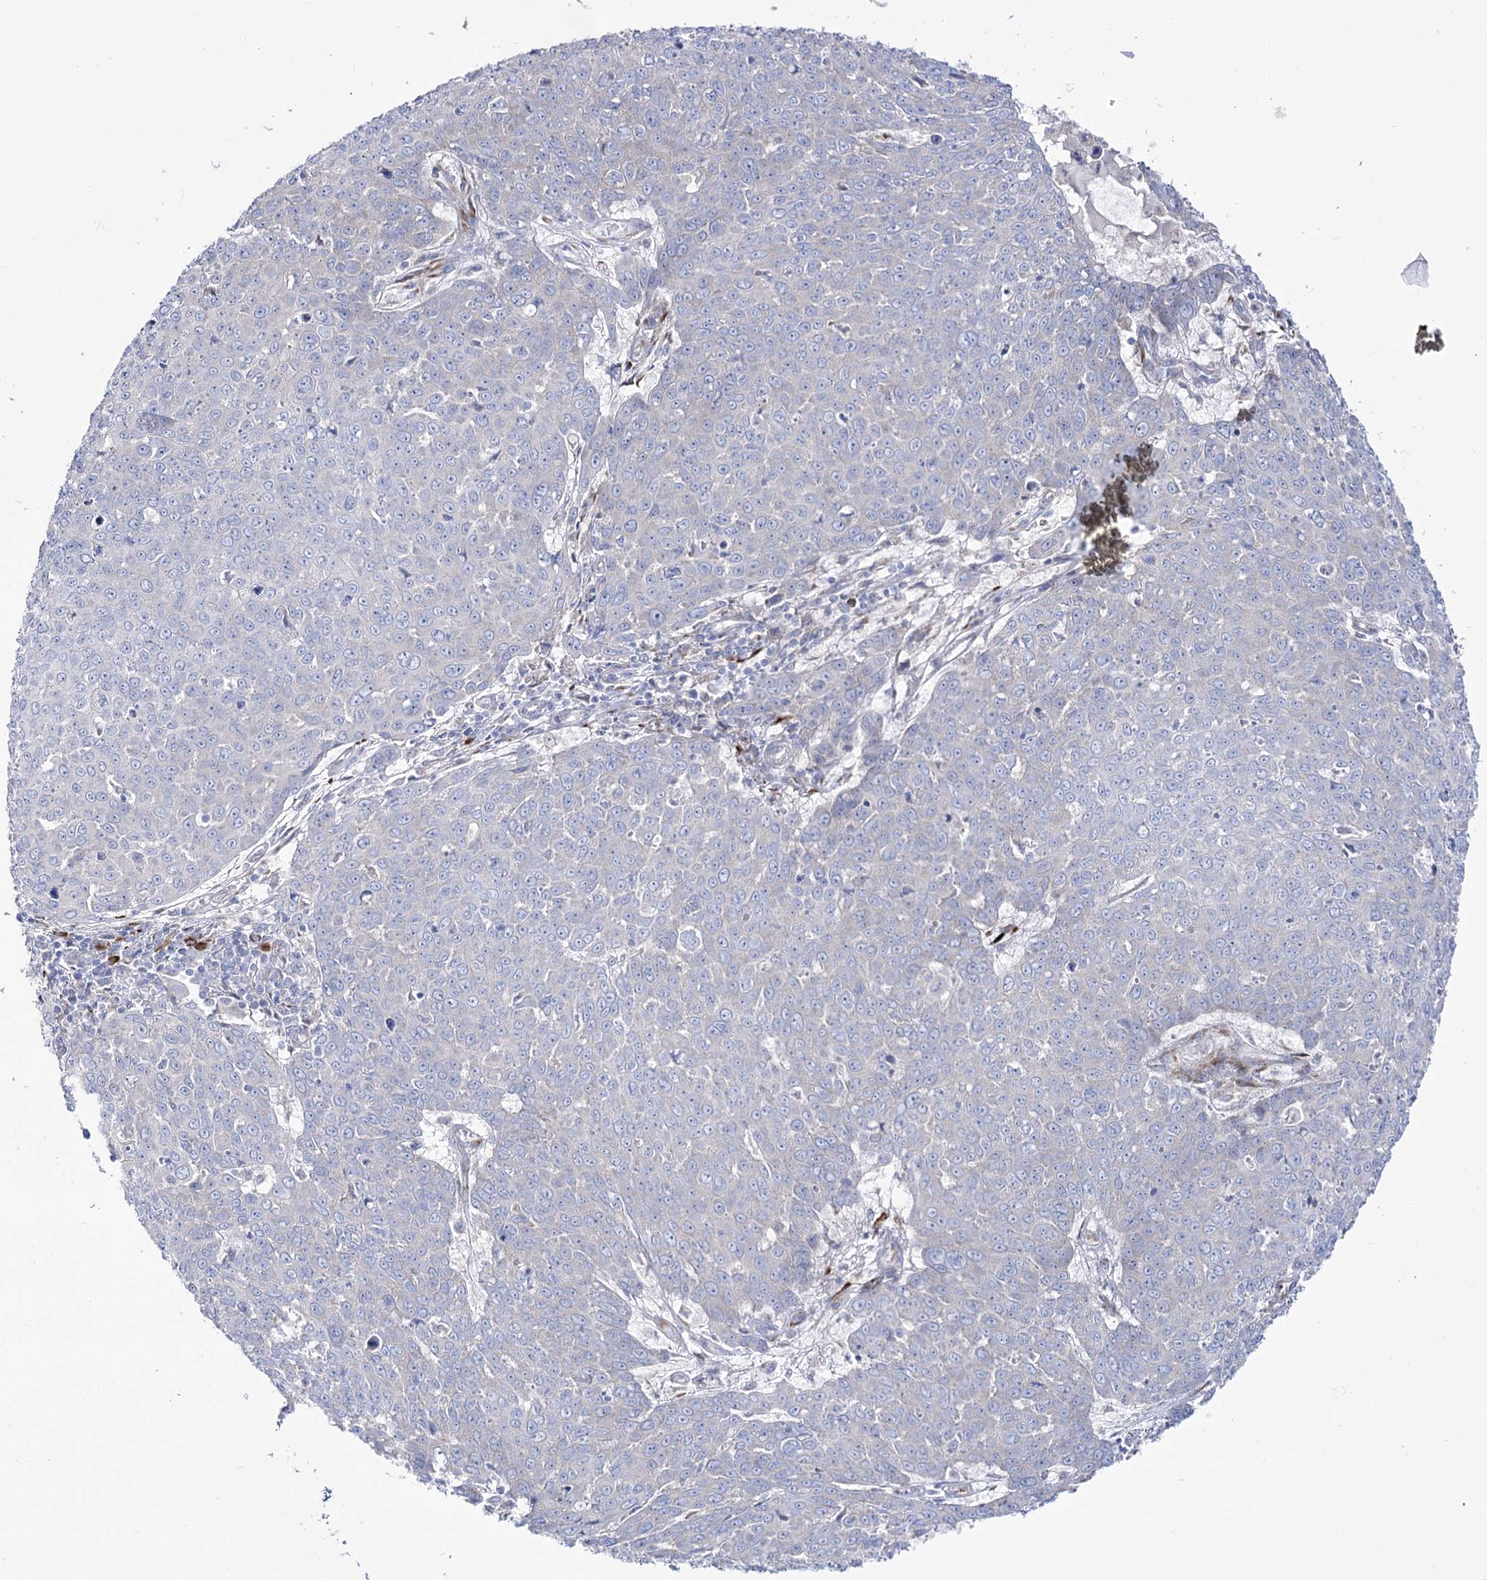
{"staining": {"intensity": "negative", "quantity": "none", "location": "none"}, "tissue": "skin cancer", "cell_type": "Tumor cells", "image_type": "cancer", "snomed": [{"axis": "morphology", "description": "Squamous cell carcinoma, NOS"}, {"axis": "topography", "description": "Skin"}], "caption": "Immunohistochemistry (IHC) of human squamous cell carcinoma (skin) displays no staining in tumor cells.", "gene": "METTL5", "patient": {"sex": "male", "age": 71}}